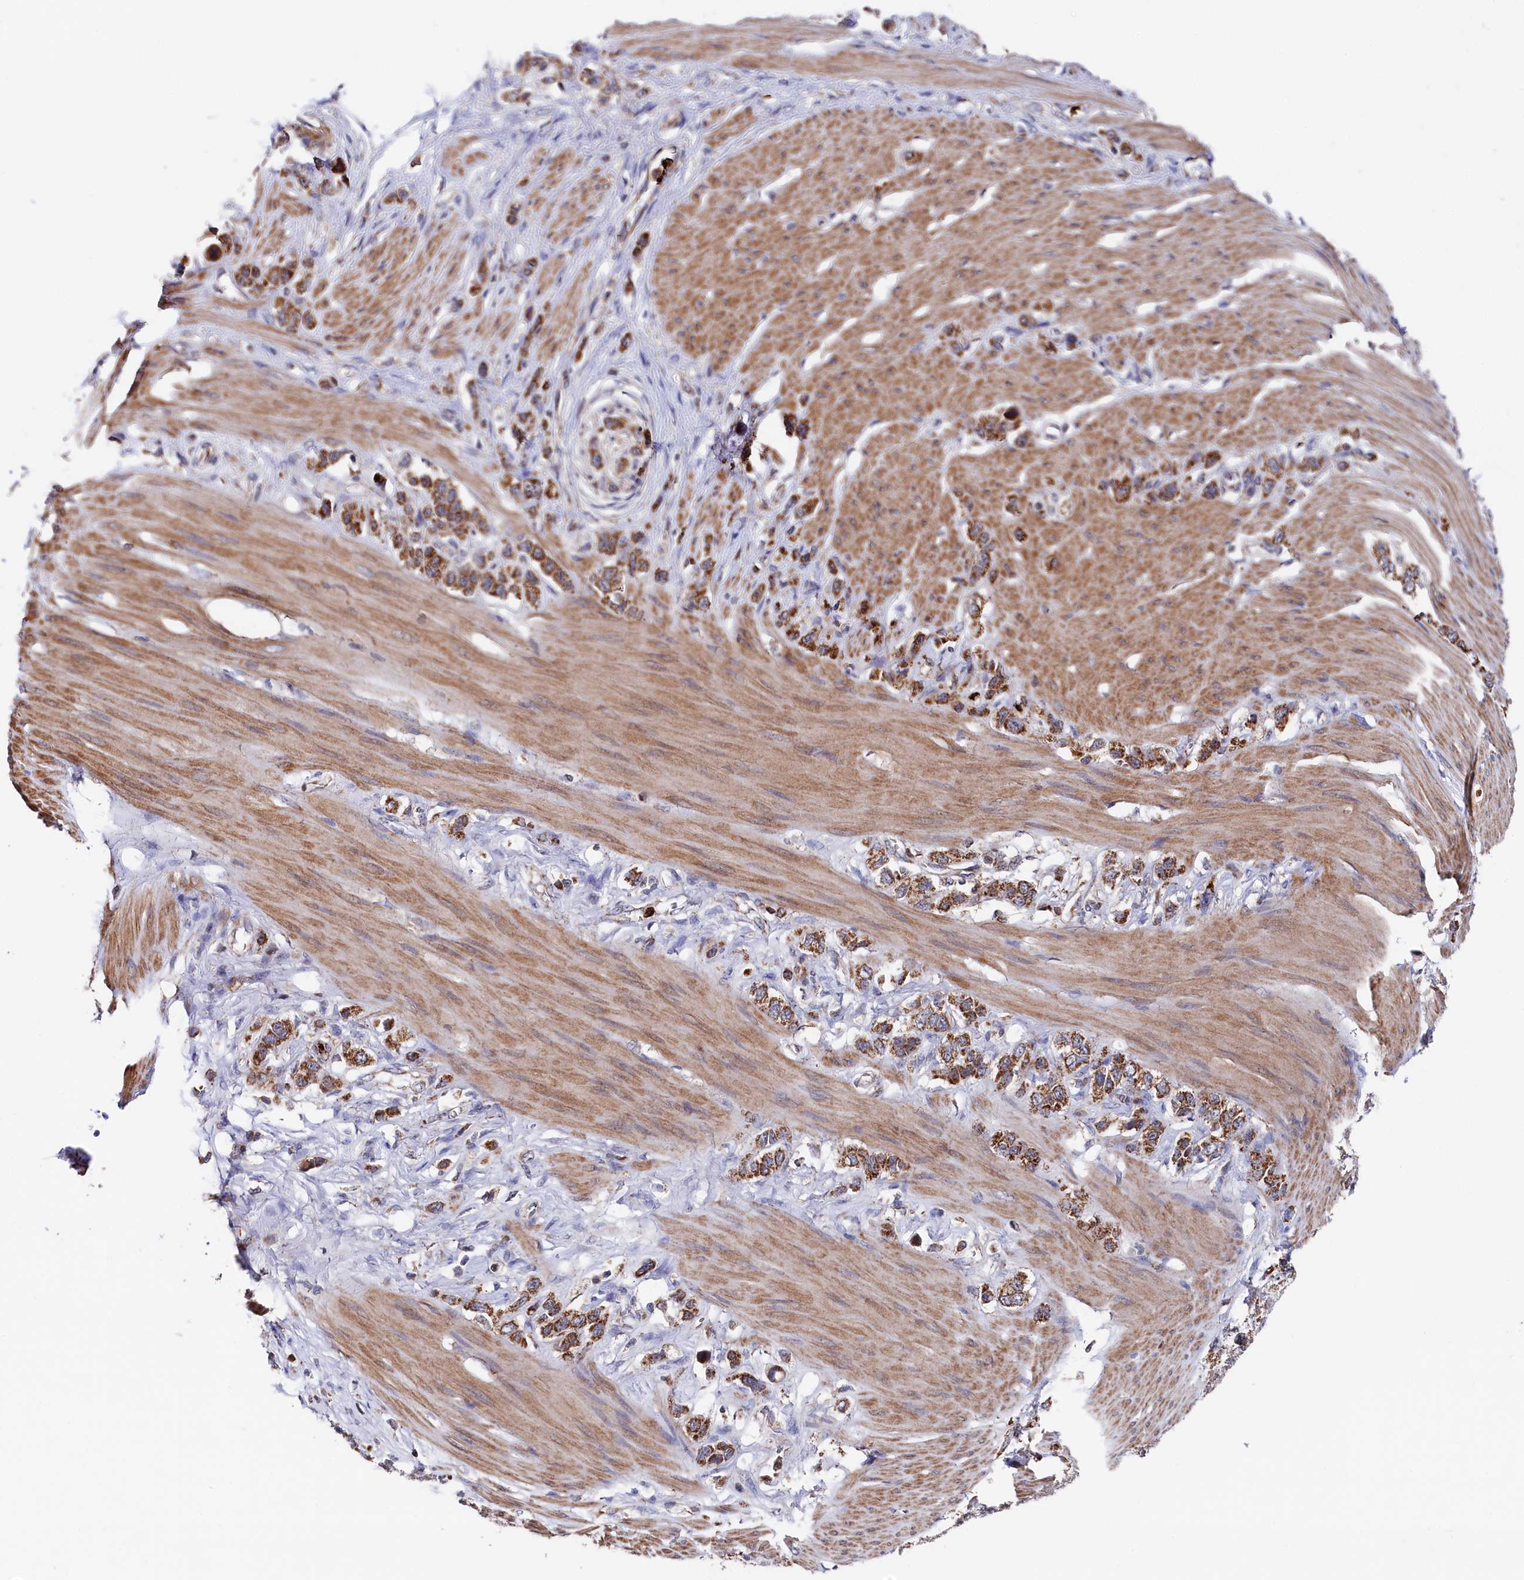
{"staining": {"intensity": "moderate", "quantity": ">75%", "location": "cytoplasmic/membranous"}, "tissue": "stomach cancer", "cell_type": "Tumor cells", "image_type": "cancer", "snomed": [{"axis": "morphology", "description": "Adenocarcinoma, NOS"}, {"axis": "morphology", "description": "Adenocarcinoma, High grade"}, {"axis": "topography", "description": "Stomach, upper"}, {"axis": "topography", "description": "Stomach, lower"}], "caption": "Immunohistochemical staining of human stomach cancer (adenocarcinoma) exhibits moderate cytoplasmic/membranous protein expression in about >75% of tumor cells. (DAB (3,3'-diaminobenzidine) IHC with brightfield microscopy, high magnification).", "gene": "CHCHD1", "patient": {"sex": "female", "age": 65}}